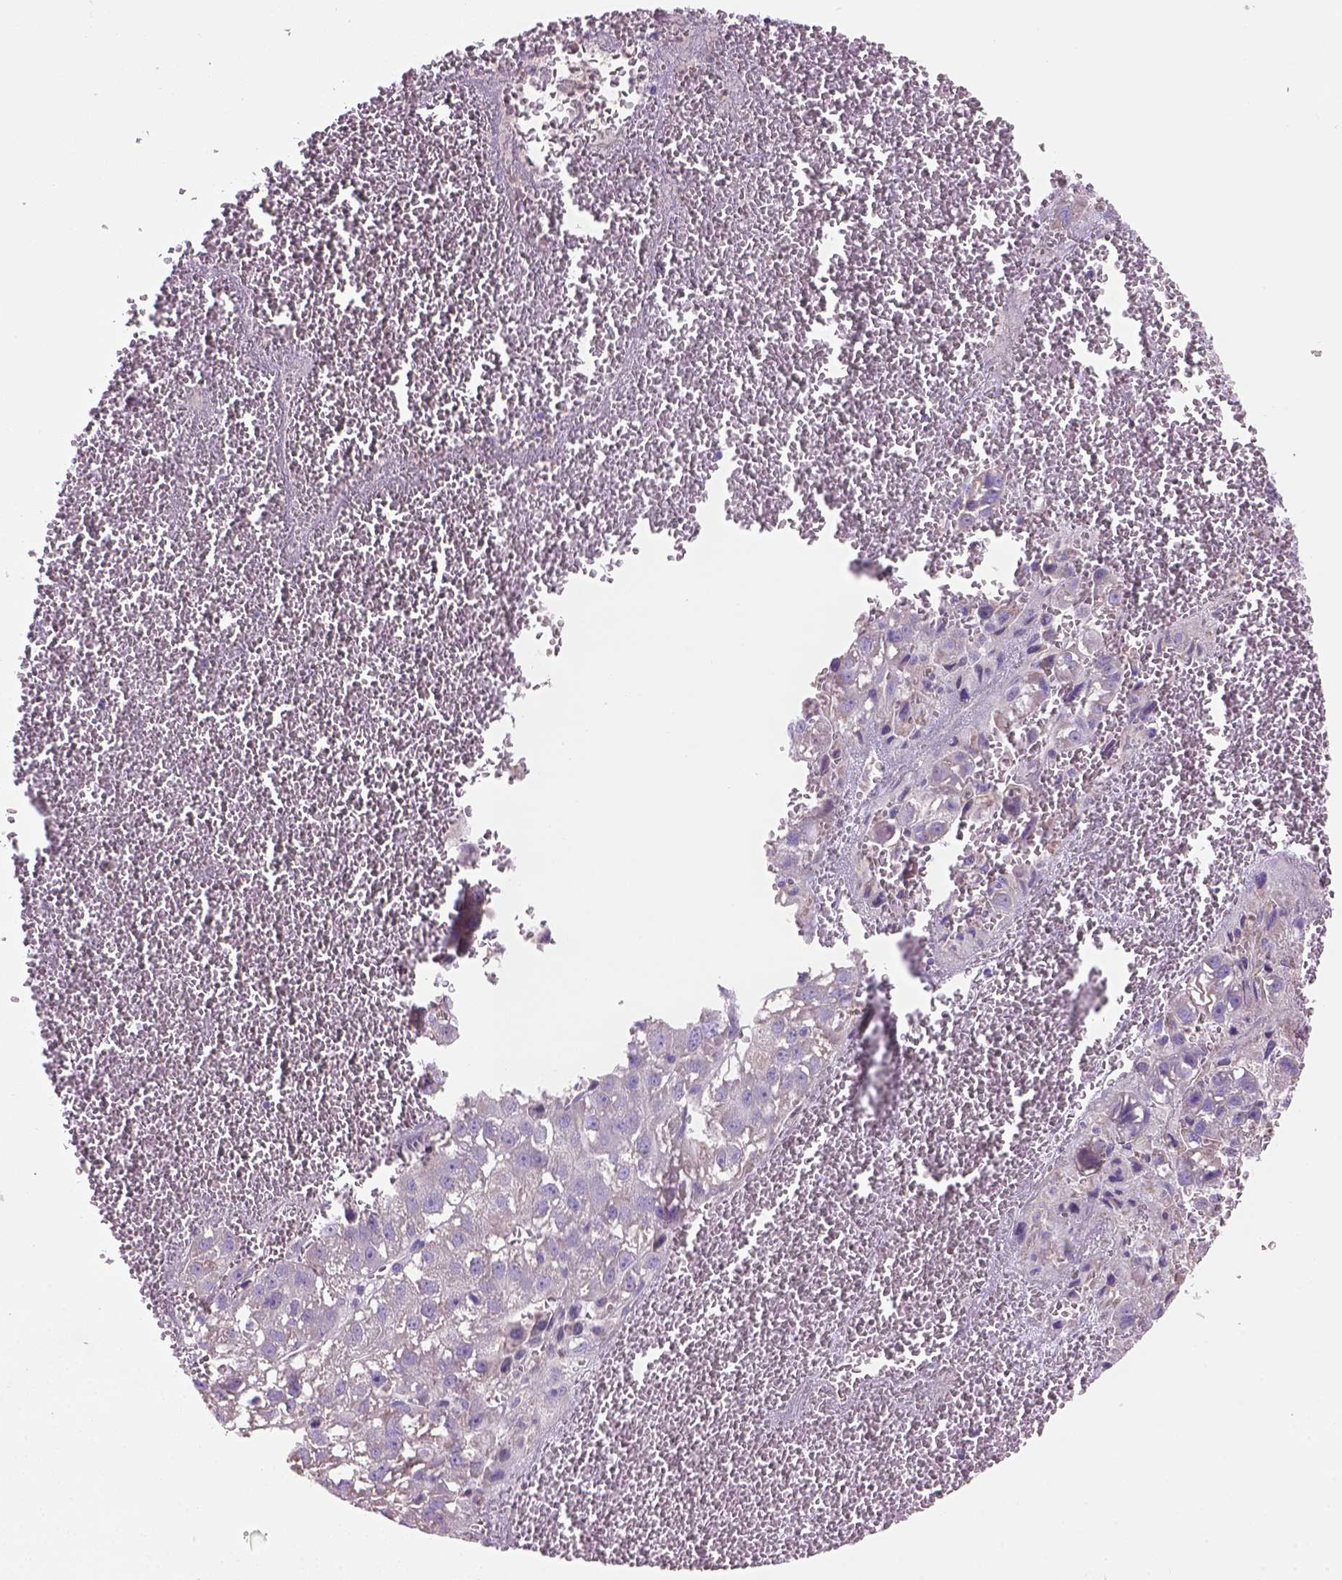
{"staining": {"intensity": "moderate", "quantity": "<25%", "location": "cytoplasmic/membranous"}, "tissue": "liver cancer", "cell_type": "Tumor cells", "image_type": "cancer", "snomed": [{"axis": "morphology", "description": "Carcinoma, Hepatocellular, NOS"}, {"axis": "topography", "description": "Liver"}], "caption": "An IHC photomicrograph of tumor tissue is shown. Protein staining in brown labels moderate cytoplasmic/membranous positivity in hepatocellular carcinoma (liver) within tumor cells. (Brightfield microscopy of DAB IHC at high magnification).", "gene": "CD84", "patient": {"sex": "female", "age": 70}}